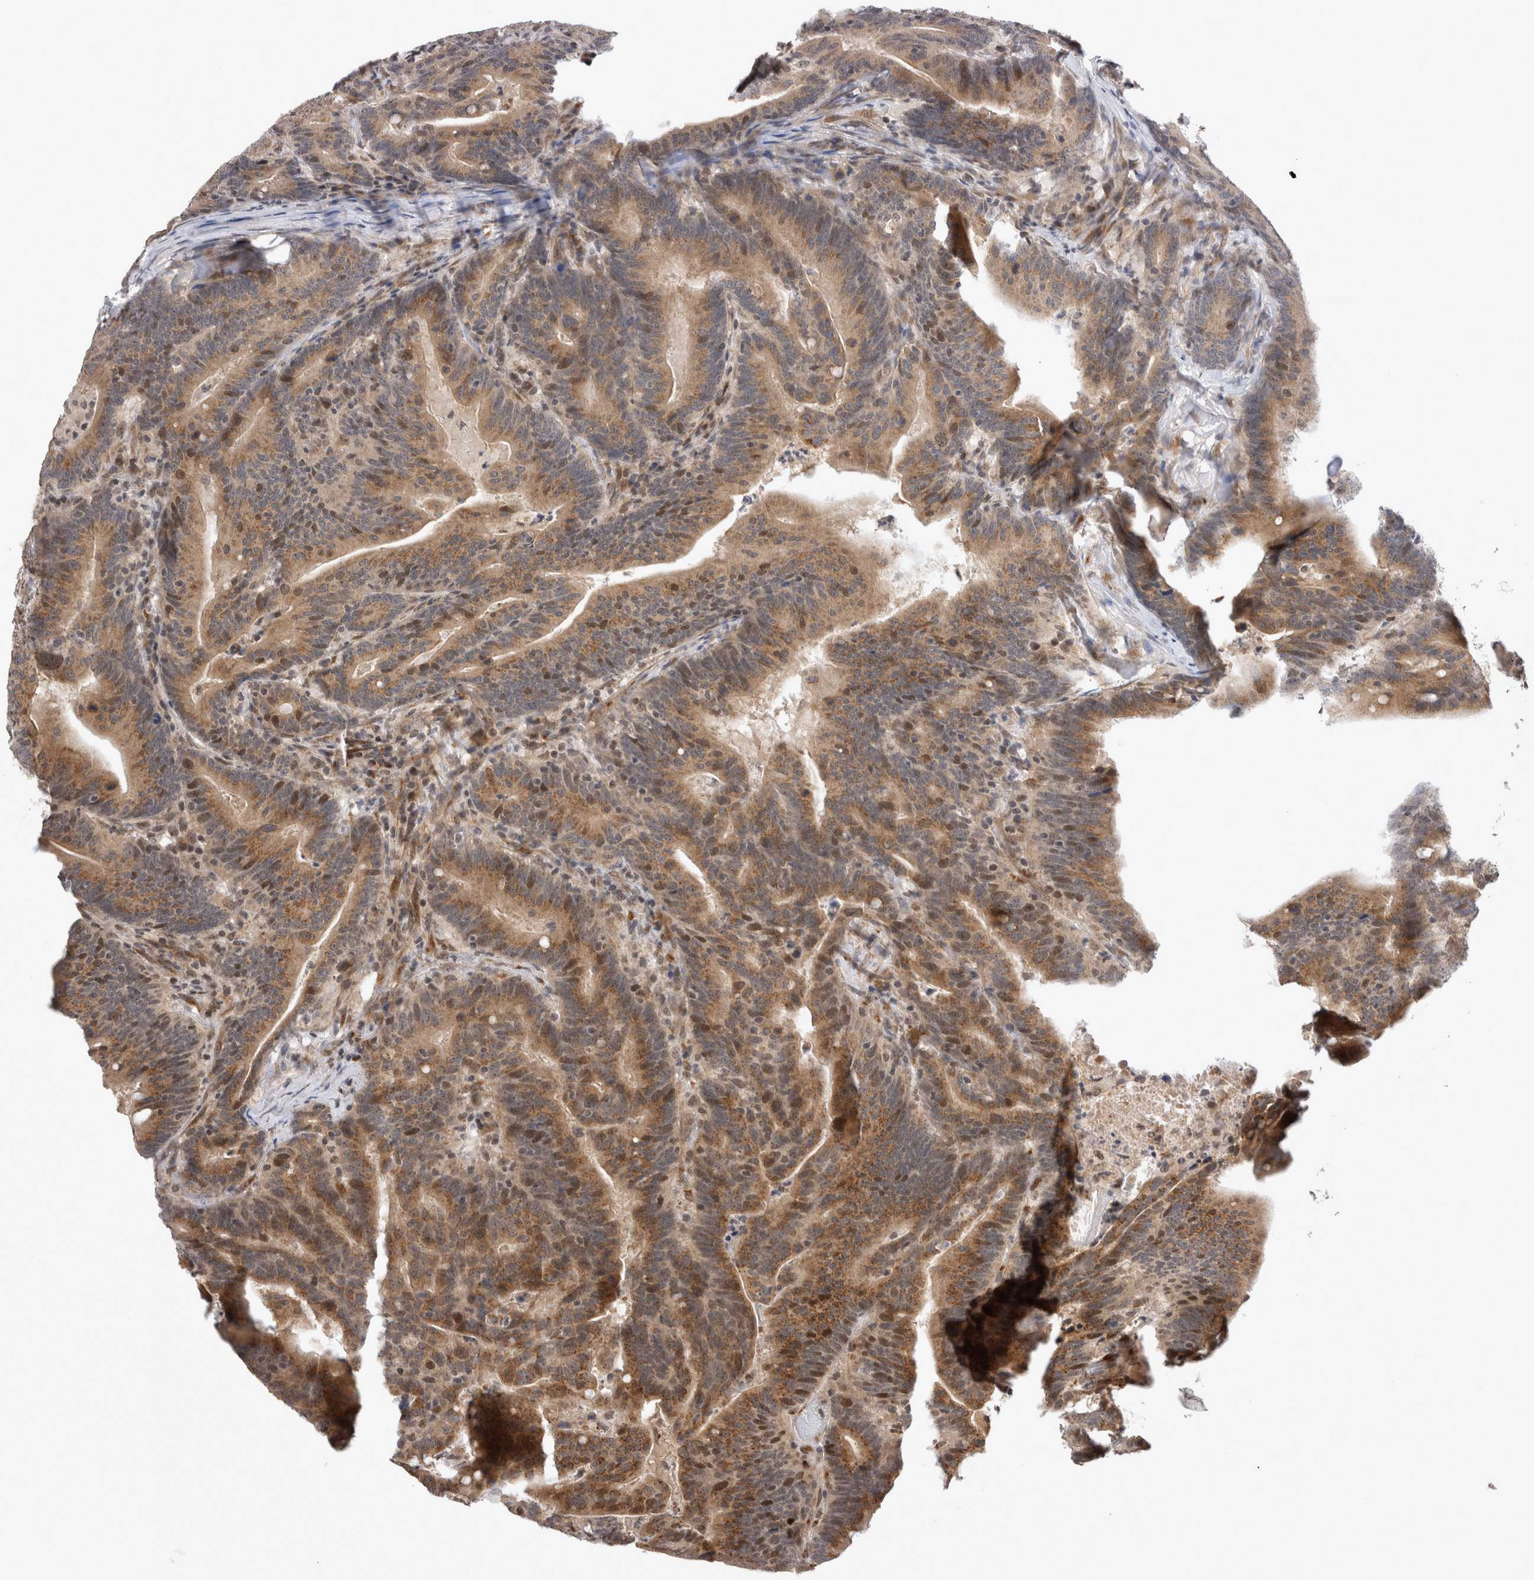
{"staining": {"intensity": "moderate", "quantity": ">75%", "location": "cytoplasmic/membranous,nuclear"}, "tissue": "colorectal cancer", "cell_type": "Tumor cells", "image_type": "cancer", "snomed": [{"axis": "morphology", "description": "Adenocarcinoma, NOS"}, {"axis": "topography", "description": "Colon"}], "caption": "Moderate cytoplasmic/membranous and nuclear protein positivity is present in approximately >75% of tumor cells in colorectal adenocarcinoma.", "gene": "TMEM65", "patient": {"sex": "female", "age": 66}}